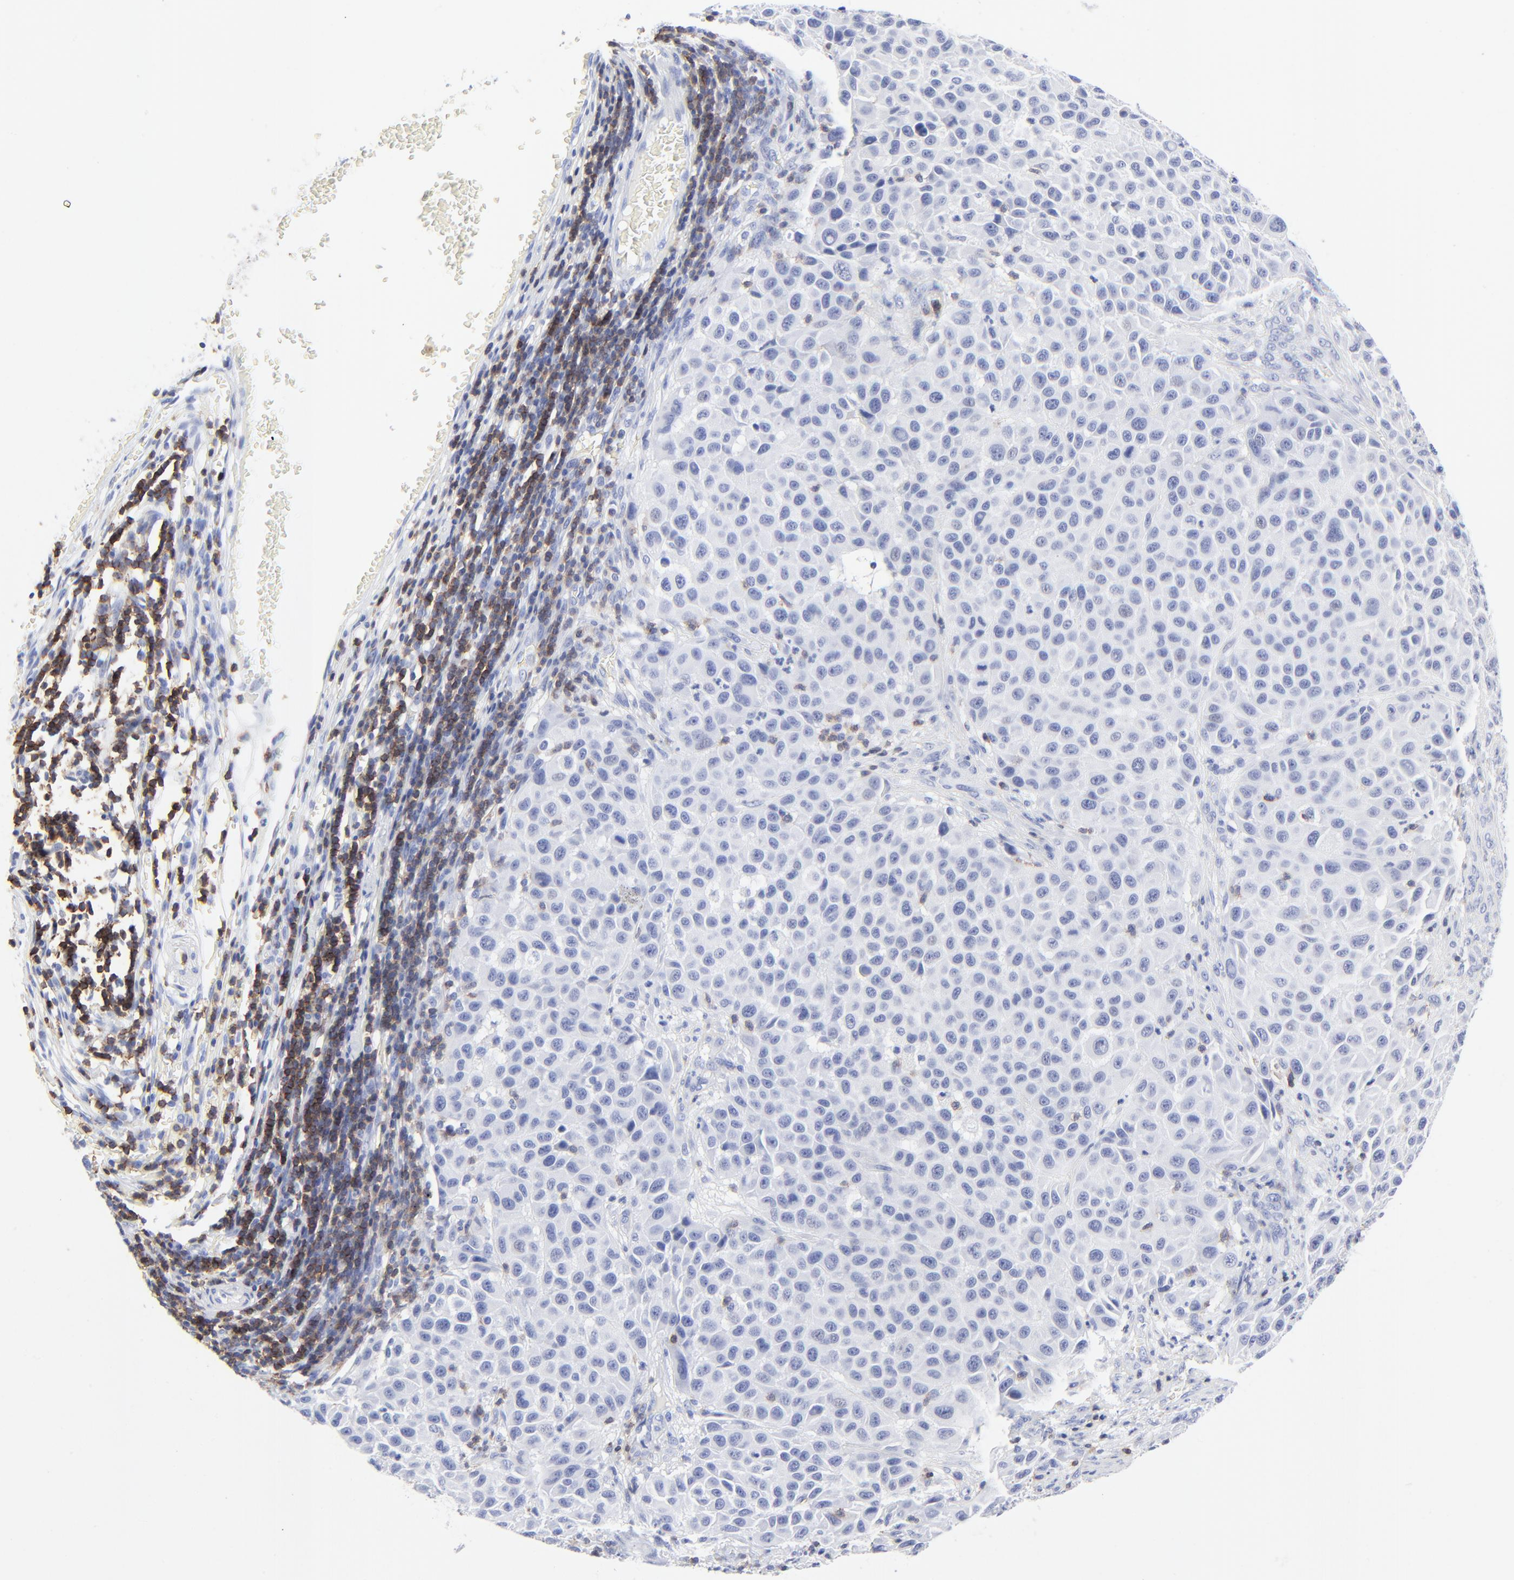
{"staining": {"intensity": "negative", "quantity": "none", "location": "none"}, "tissue": "melanoma", "cell_type": "Tumor cells", "image_type": "cancer", "snomed": [{"axis": "morphology", "description": "Malignant melanoma, Metastatic site"}, {"axis": "topography", "description": "Lymph node"}], "caption": "An IHC micrograph of melanoma is shown. There is no staining in tumor cells of melanoma. The staining is performed using DAB brown chromogen with nuclei counter-stained in using hematoxylin.", "gene": "LCK", "patient": {"sex": "male", "age": 61}}